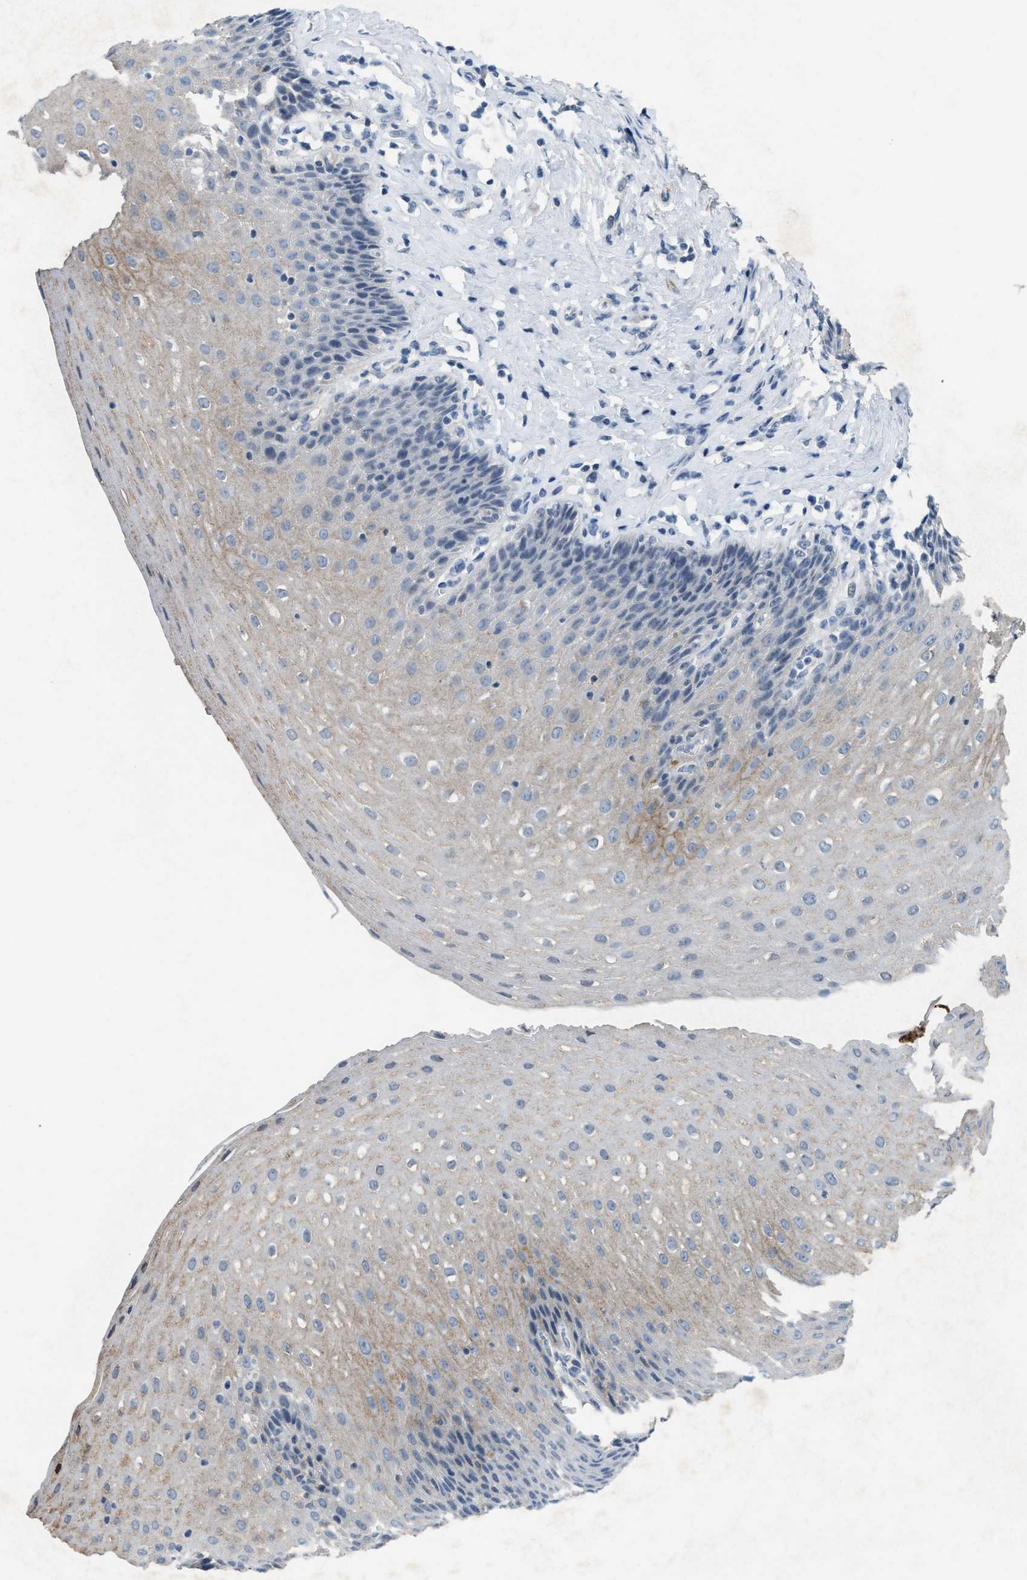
{"staining": {"intensity": "moderate", "quantity": "<25%", "location": "cytoplasmic/membranous"}, "tissue": "esophagus", "cell_type": "Squamous epithelial cells", "image_type": "normal", "snomed": [{"axis": "morphology", "description": "Normal tissue, NOS"}, {"axis": "topography", "description": "Esophagus"}], "caption": "Esophagus was stained to show a protein in brown. There is low levels of moderate cytoplasmic/membranous staining in about <25% of squamous epithelial cells.", "gene": "SLC5A5", "patient": {"sex": "female", "age": 61}}